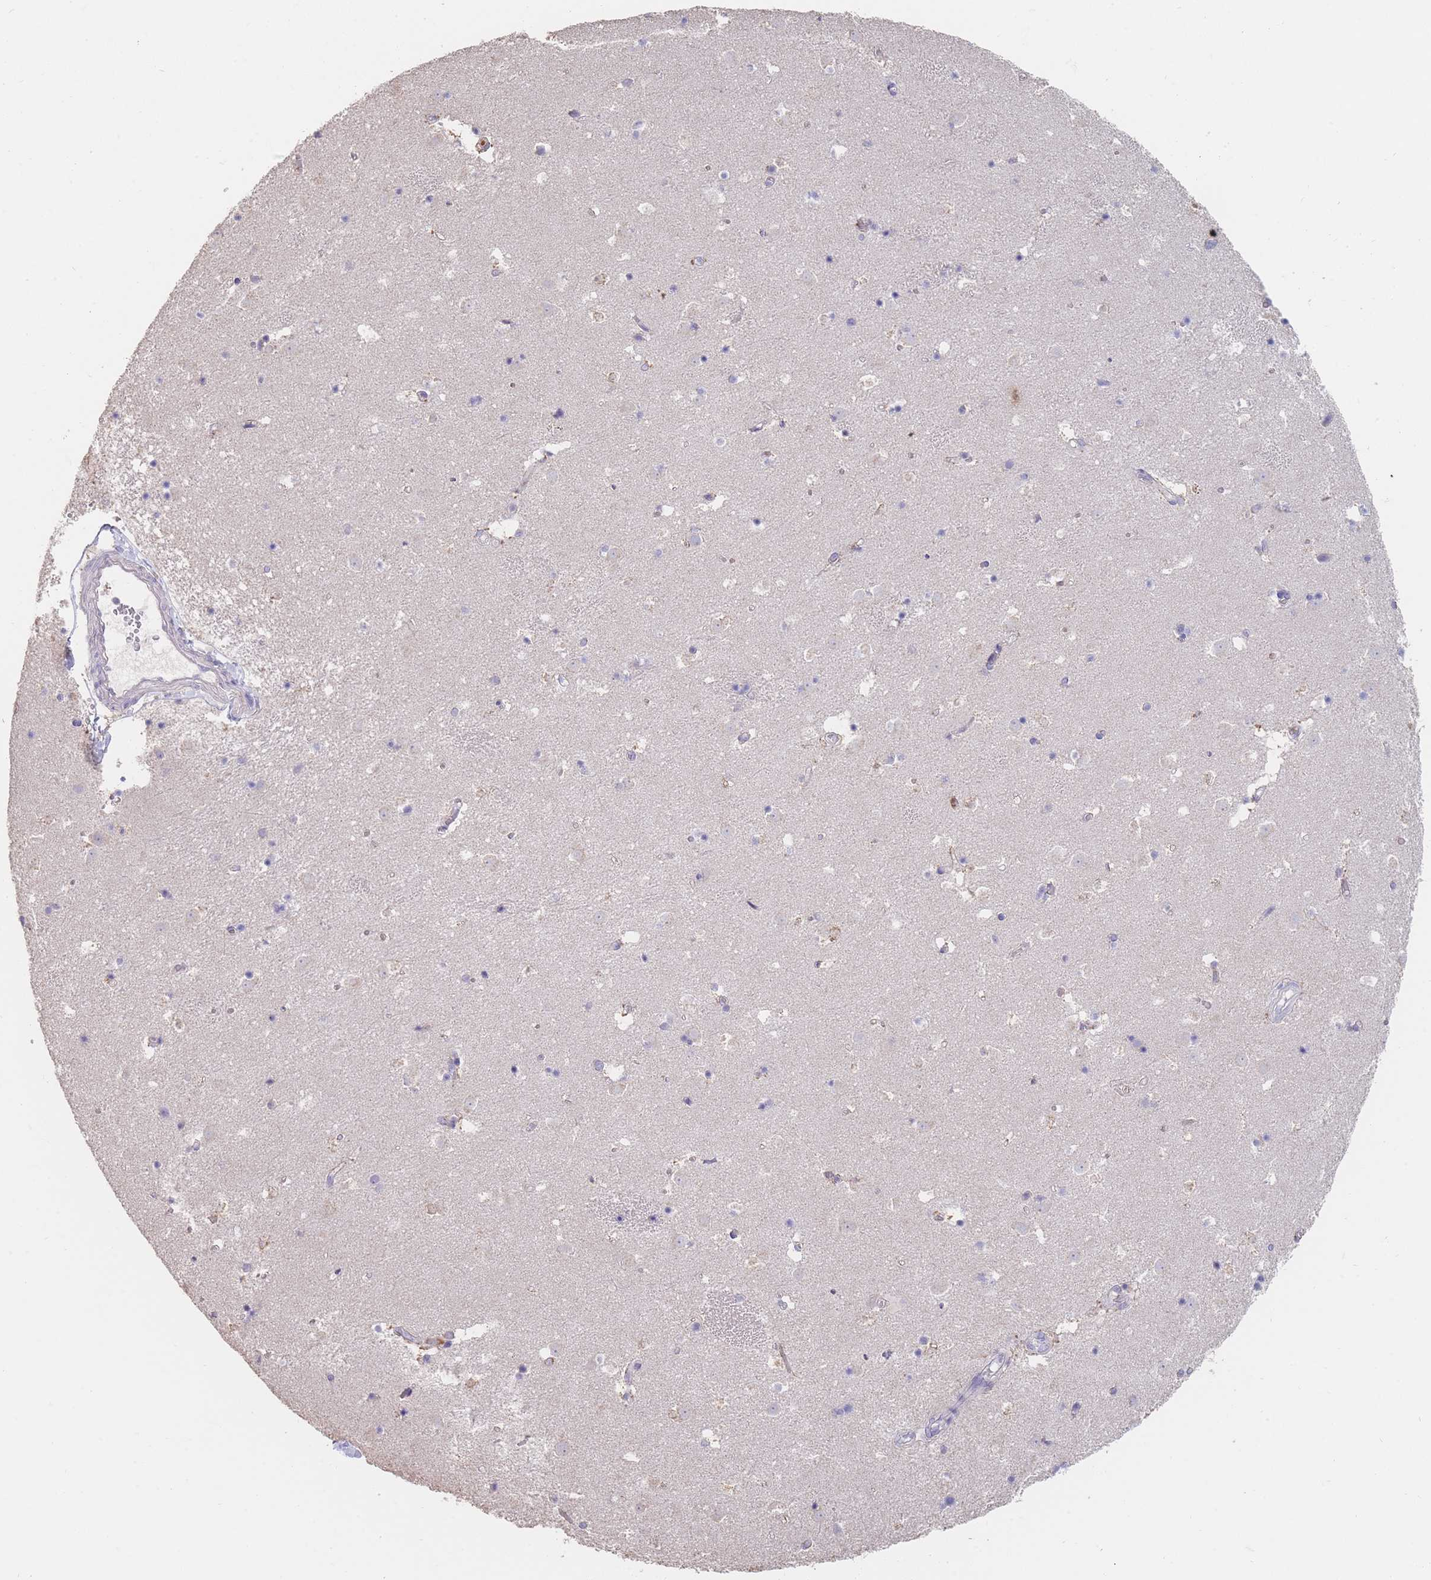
{"staining": {"intensity": "negative", "quantity": "none", "location": "none"}, "tissue": "caudate", "cell_type": "Glial cells", "image_type": "normal", "snomed": [{"axis": "morphology", "description": "Normal tissue, NOS"}, {"axis": "topography", "description": "Lateral ventricle wall"}], "caption": "IHC of normal human caudate reveals no staining in glial cells.", "gene": "CLEC12A", "patient": {"sex": "male", "age": 25}}